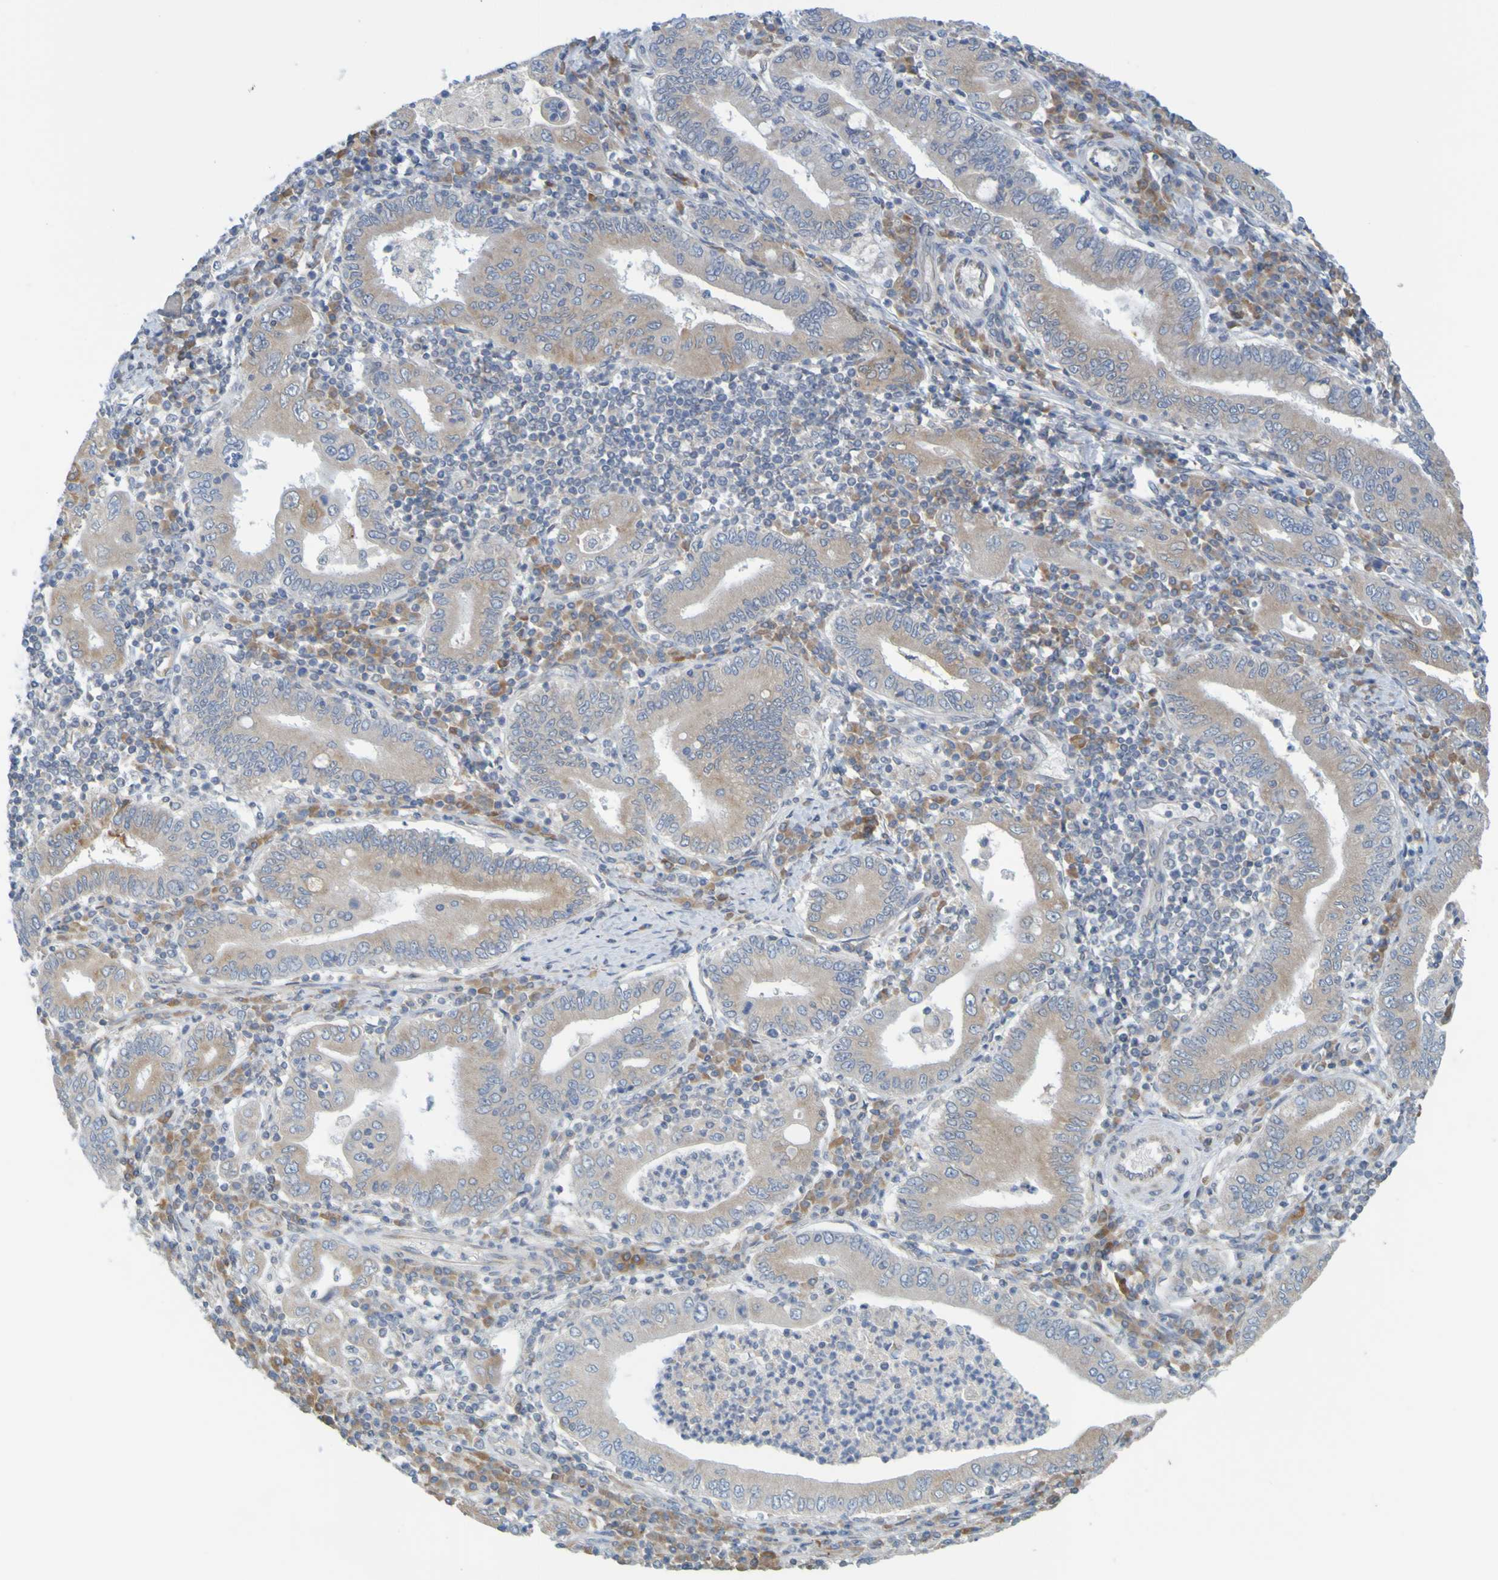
{"staining": {"intensity": "moderate", "quantity": ">75%", "location": "cytoplasmic/membranous"}, "tissue": "stomach cancer", "cell_type": "Tumor cells", "image_type": "cancer", "snomed": [{"axis": "morphology", "description": "Normal tissue, NOS"}, {"axis": "morphology", "description": "Adenocarcinoma, NOS"}, {"axis": "topography", "description": "Esophagus"}, {"axis": "topography", "description": "Stomach, upper"}, {"axis": "topography", "description": "Peripheral nerve tissue"}], "caption": "This micrograph shows immunohistochemistry staining of human stomach adenocarcinoma, with medium moderate cytoplasmic/membranous positivity in about >75% of tumor cells.", "gene": "MOGS", "patient": {"sex": "male", "age": 62}}